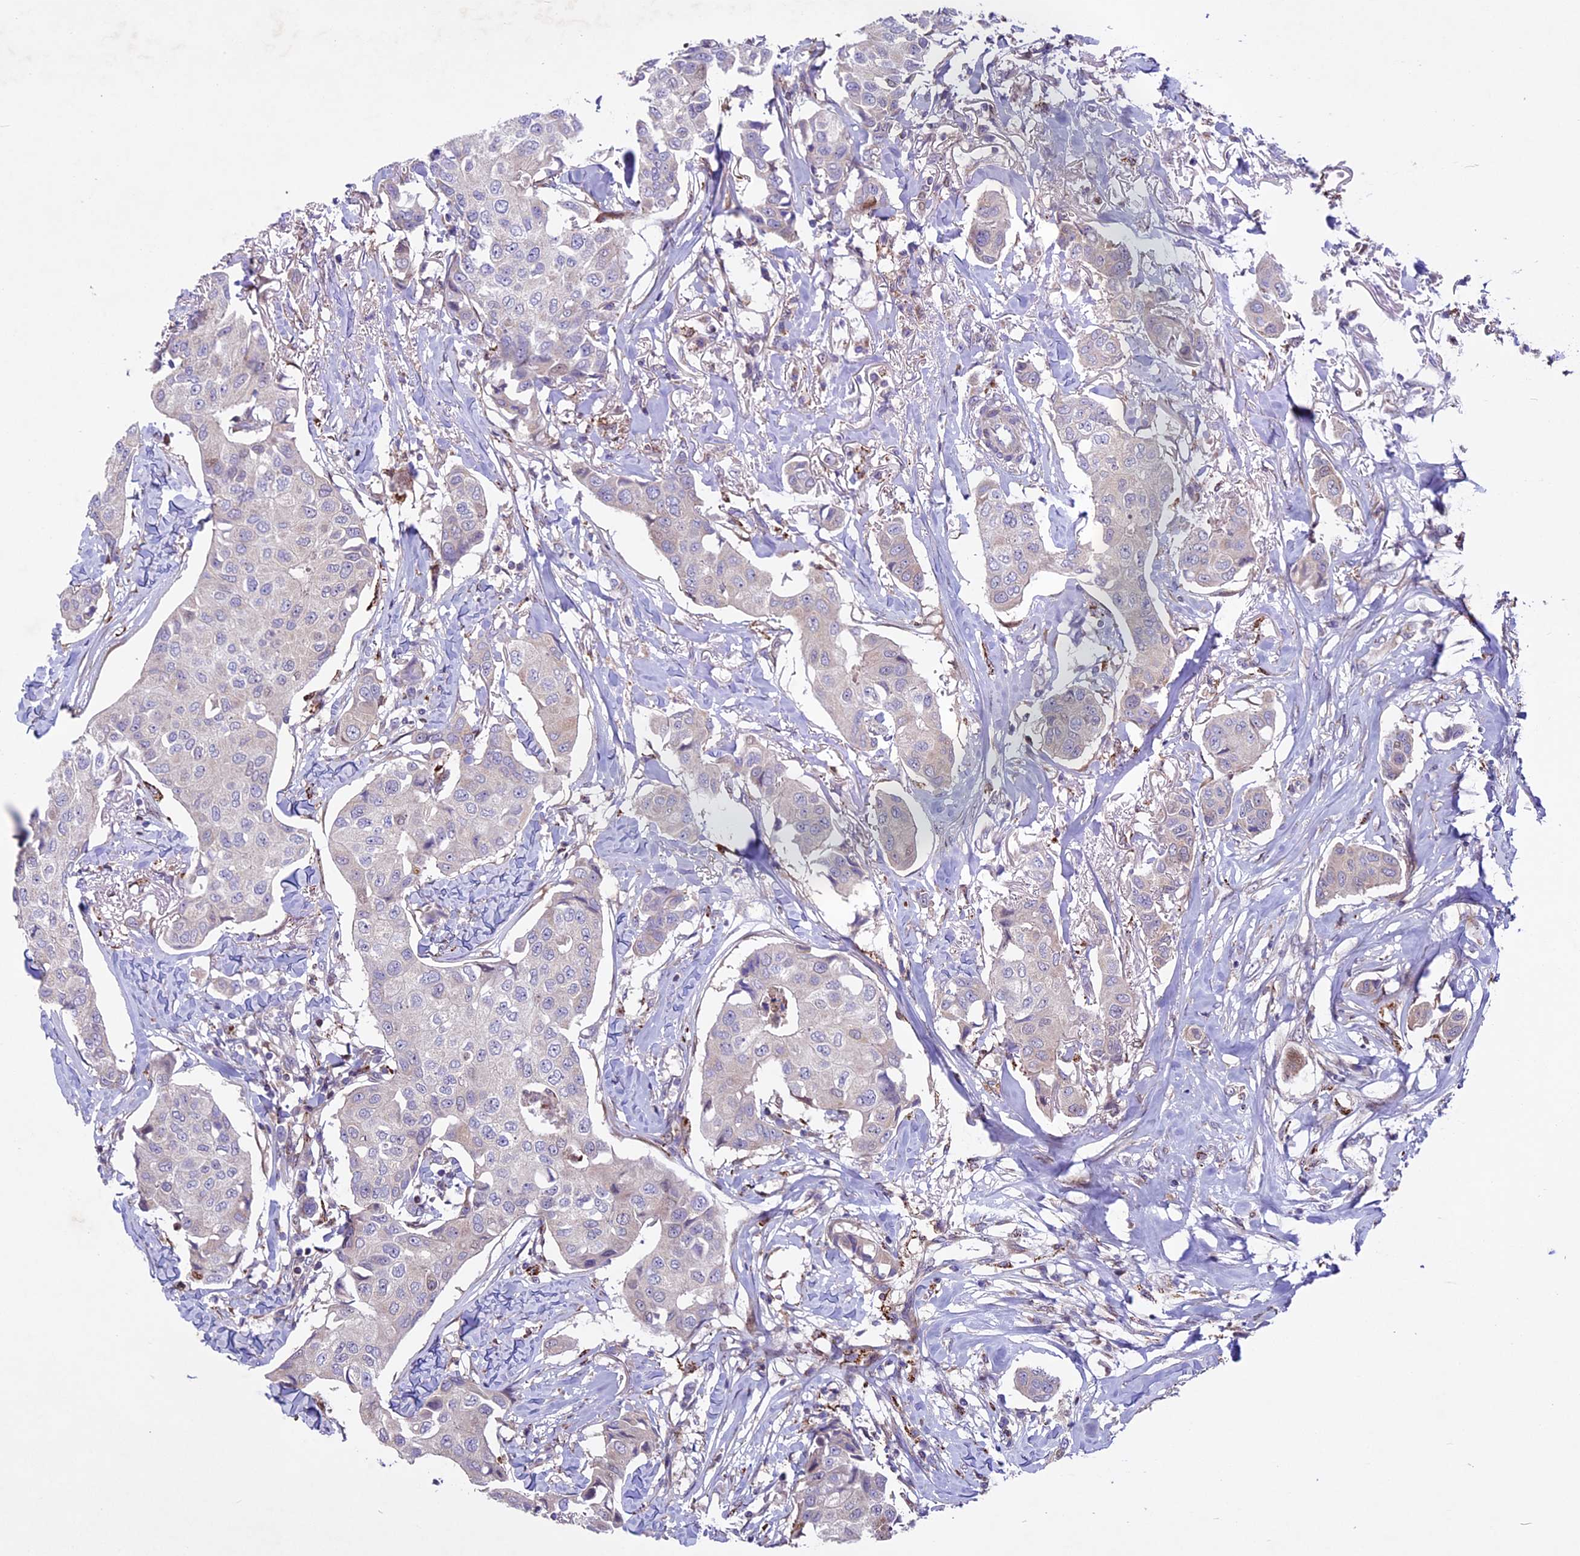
{"staining": {"intensity": "negative", "quantity": "none", "location": "none"}, "tissue": "breast cancer", "cell_type": "Tumor cells", "image_type": "cancer", "snomed": [{"axis": "morphology", "description": "Duct carcinoma"}, {"axis": "topography", "description": "Breast"}], "caption": "Breast invasive ductal carcinoma was stained to show a protein in brown. There is no significant staining in tumor cells.", "gene": "MIEF2", "patient": {"sex": "female", "age": 80}}